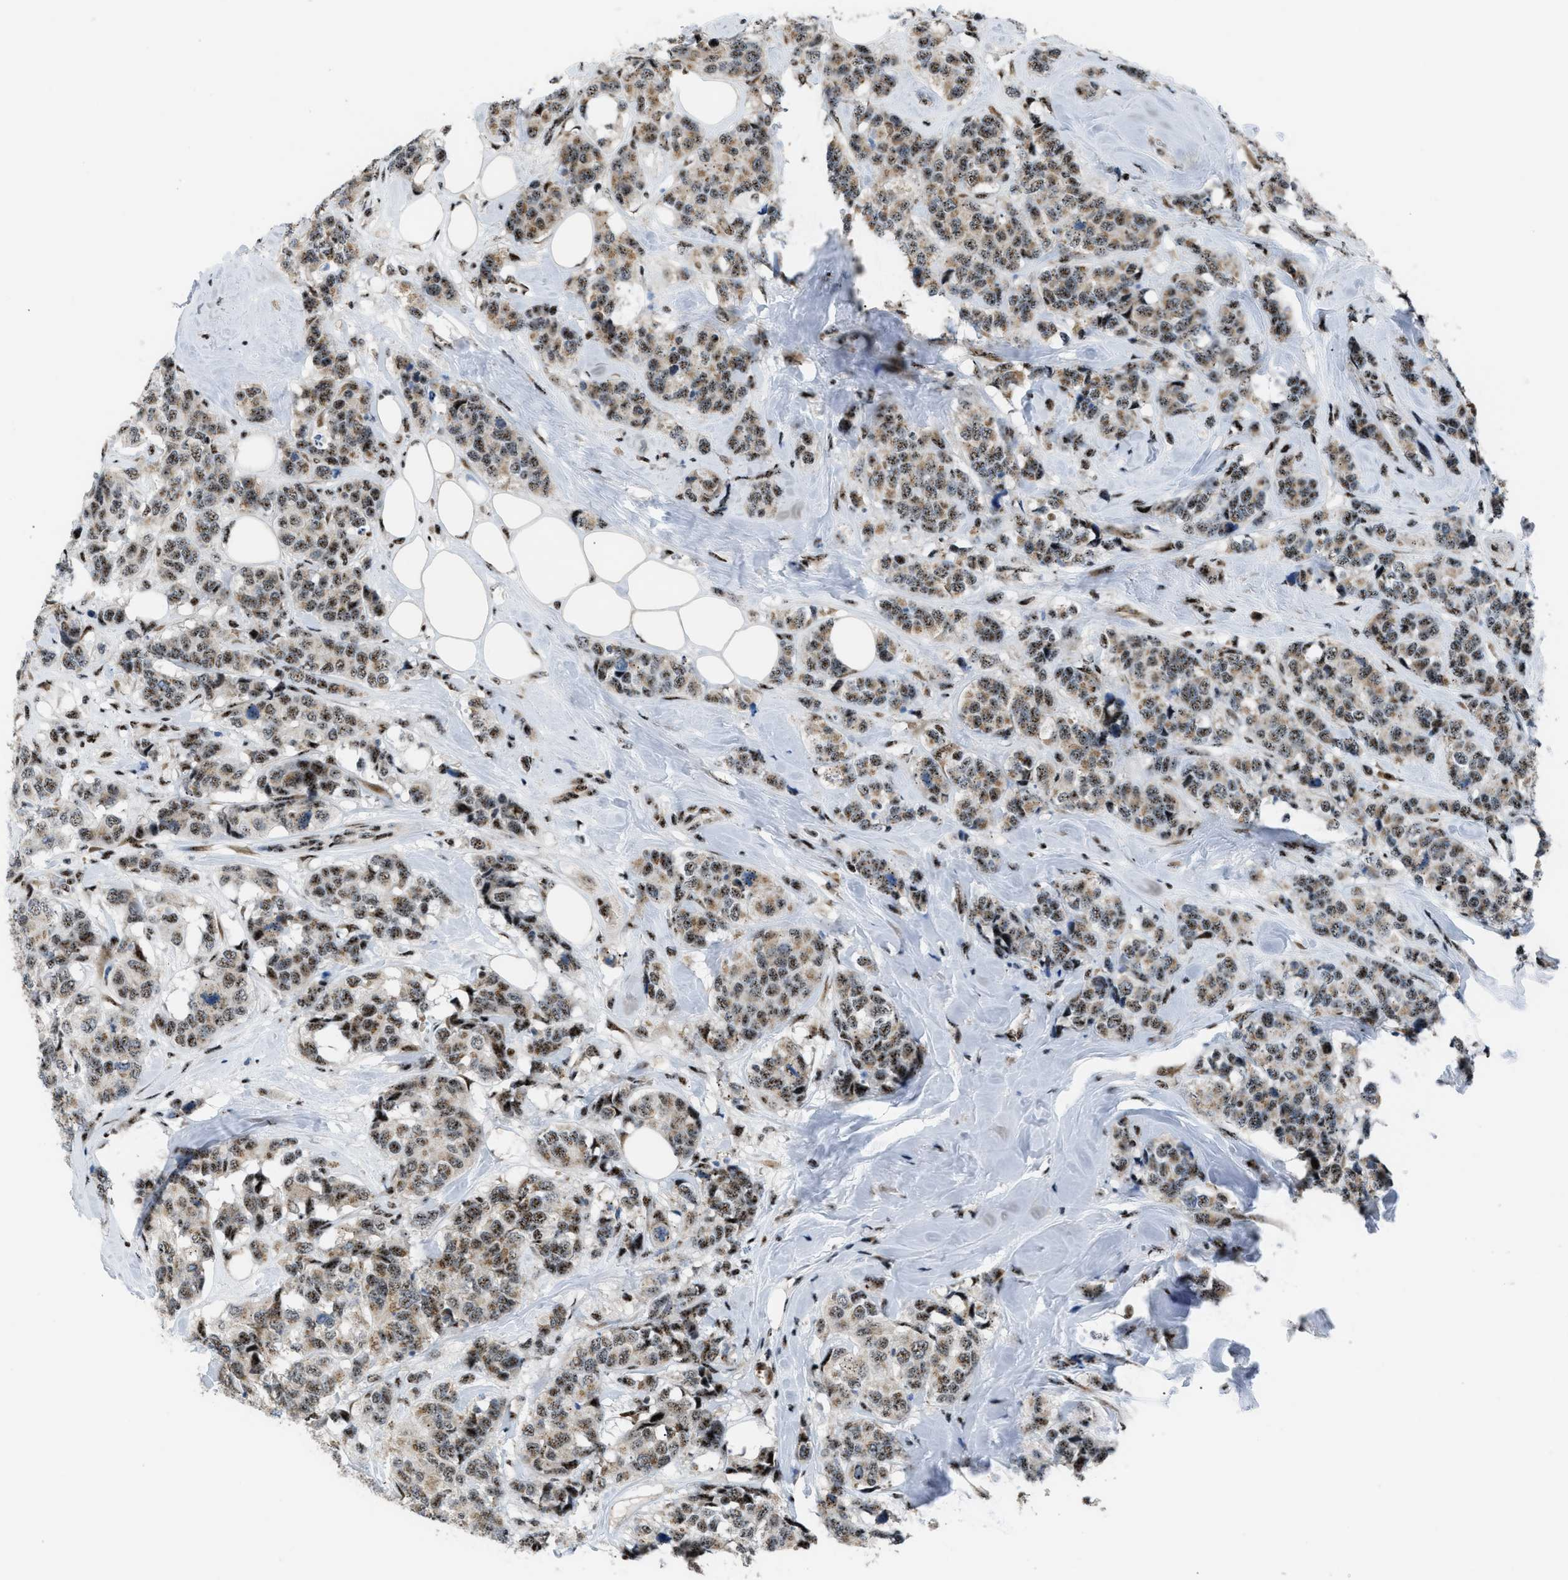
{"staining": {"intensity": "moderate", "quantity": ">75%", "location": "cytoplasmic/membranous,nuclear"}, "tissue": "breast cancer", "cell_type": "Tumor cells", "image_type": "cancer", "snomed": [{"axis": "morphology", "description": "Lobular carcinoma"}, {"axis": "topography", "description": "Breast"}], "caption": "Tumor cells show medium levels of moderate cytoplasmic/membranous and nuclear staining in approximately >75% of cells in human lobular carcinoma (breast).", "gene": "CDR2", "patient": {"sex": "female", "age": 59}}